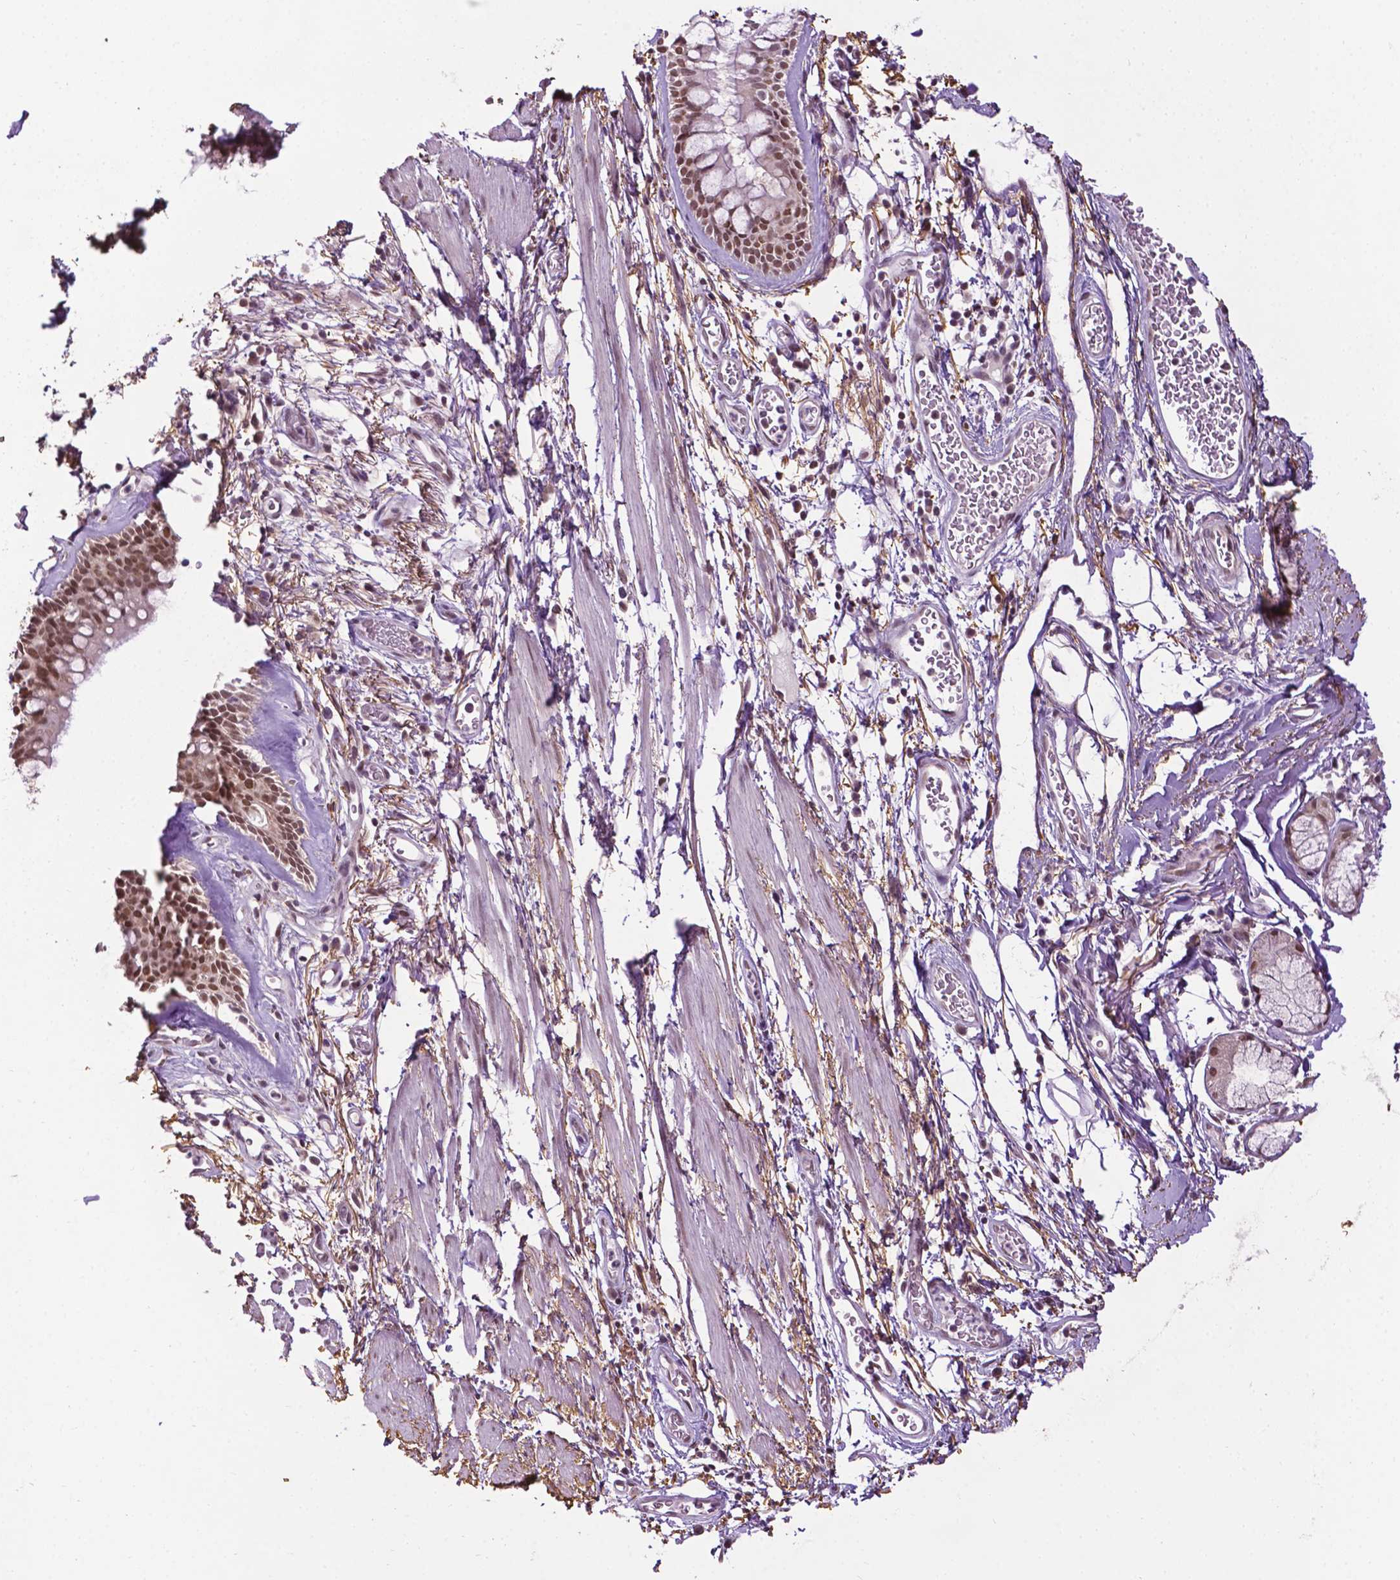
{"staining": {"intensity": "moderate", "quantity": "<25%", "location": "nuclear"}, "tissue": "adipose tissue", "cell_type": "Adipocytes", "image_type": "normal", "snomed": [{"axis": "morphology", "description": "Normal tissue, NOS"}, {"axis": "topography", "description": "Bronchus"}, {"axis": "topography", "description": "Lung"}], "caption": "DAB (3,3'-diaminobenzidine) immunohistochemical staining of normal adipose tissue exhibits moderate nuclear protein expression in approximately <25% of adipocytes.", "gene": "UBQLN4", "patient": {"sex": "female", "age": 57}}